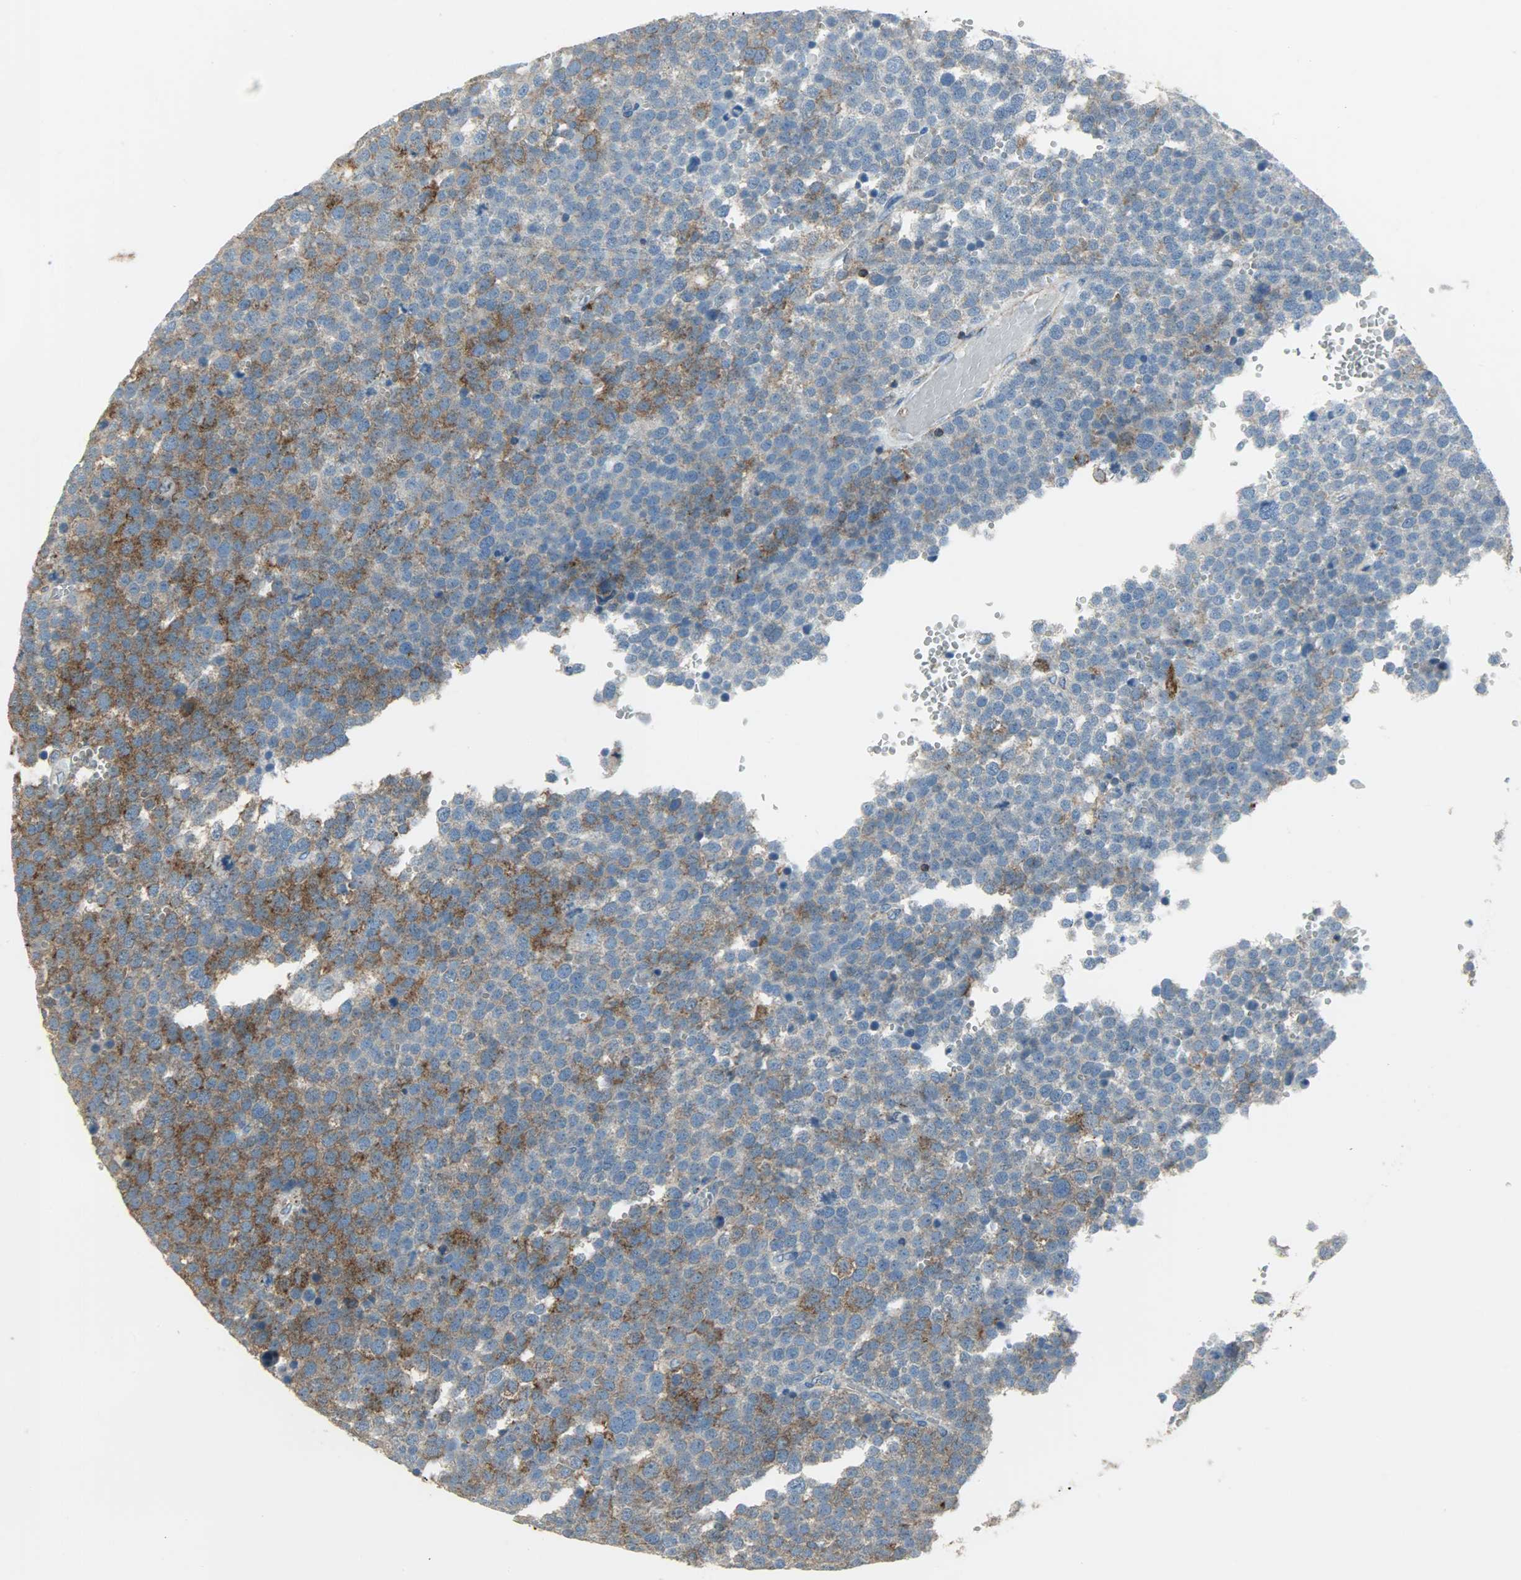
{"staining": {"intensity": "weak", "quantity": ">75%", "location": "cytoplasmic/membranous"}, "tissue": "testis cancer", "cell_type": "Tumor cells", "image_type": "cancer", "snomed": [{"axis": "morphology", "description": "Seminoma, NOS"}, {"axis": "topography", "description": "Testis"}], "caption": "This is an image of immunohistochemistry (IHC) staining of testis seminoma, which shows weak positivity in the cytoplasmic/membranous of tumor cells.", "gene": "DNAJA4", "patient": {"sex": "male", "age": 71}}